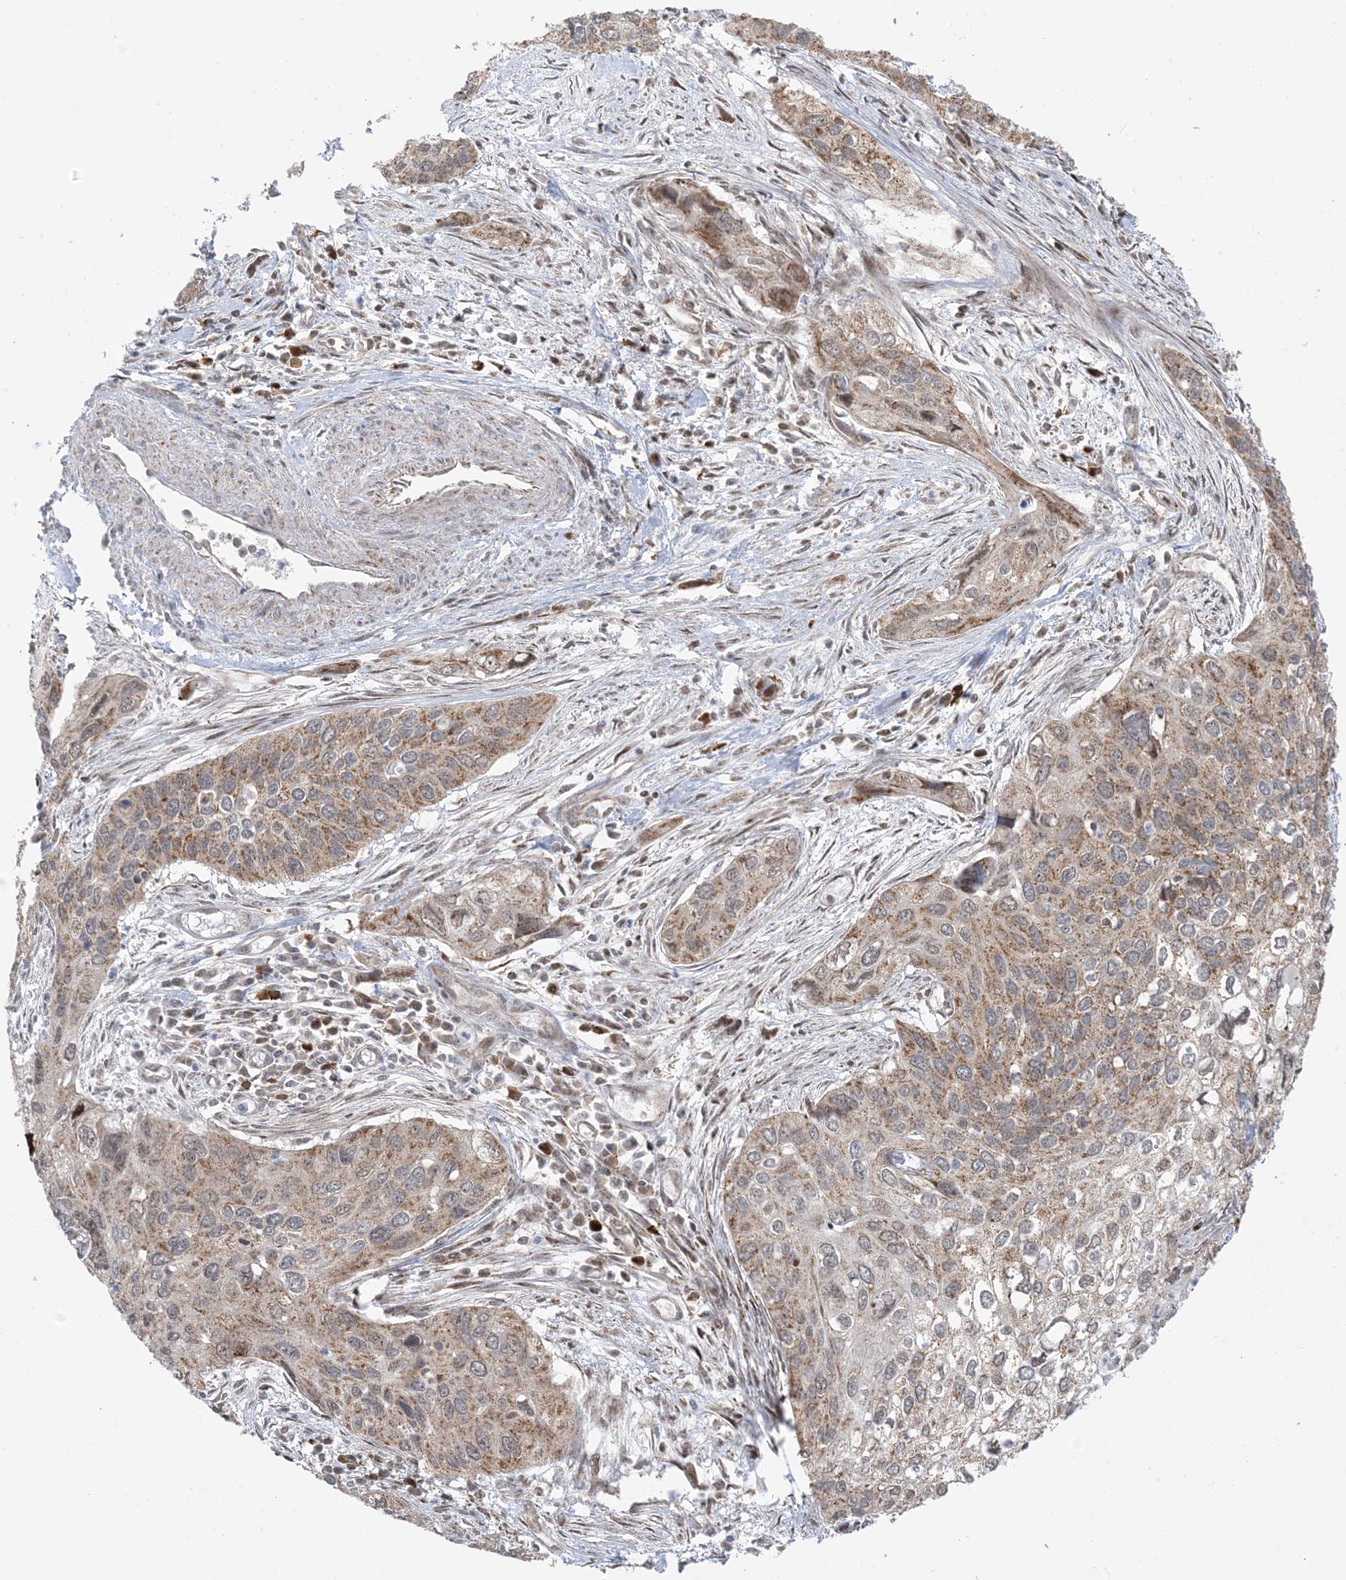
{"staining": {"intensity": "moderate", "quantity": ">75%", "location": "cytoplasmic/membranous"}, "tissue": "cervical cancer", "cell_type": "Tumor cells", "image_type": "cancer", "snomed": [{"axis": "morphology", "description": "Squamous cell carcinoma, NOS"}, {"axis": "topography", "description": "Cervix"}], "caption": "Moderate cytoplasmic/membranous staining is identified in approximately >75% of tumor cells in cervical cancer.", "gene": "MAPKBP1", "patient": {"sex": "female", "age": 55}}